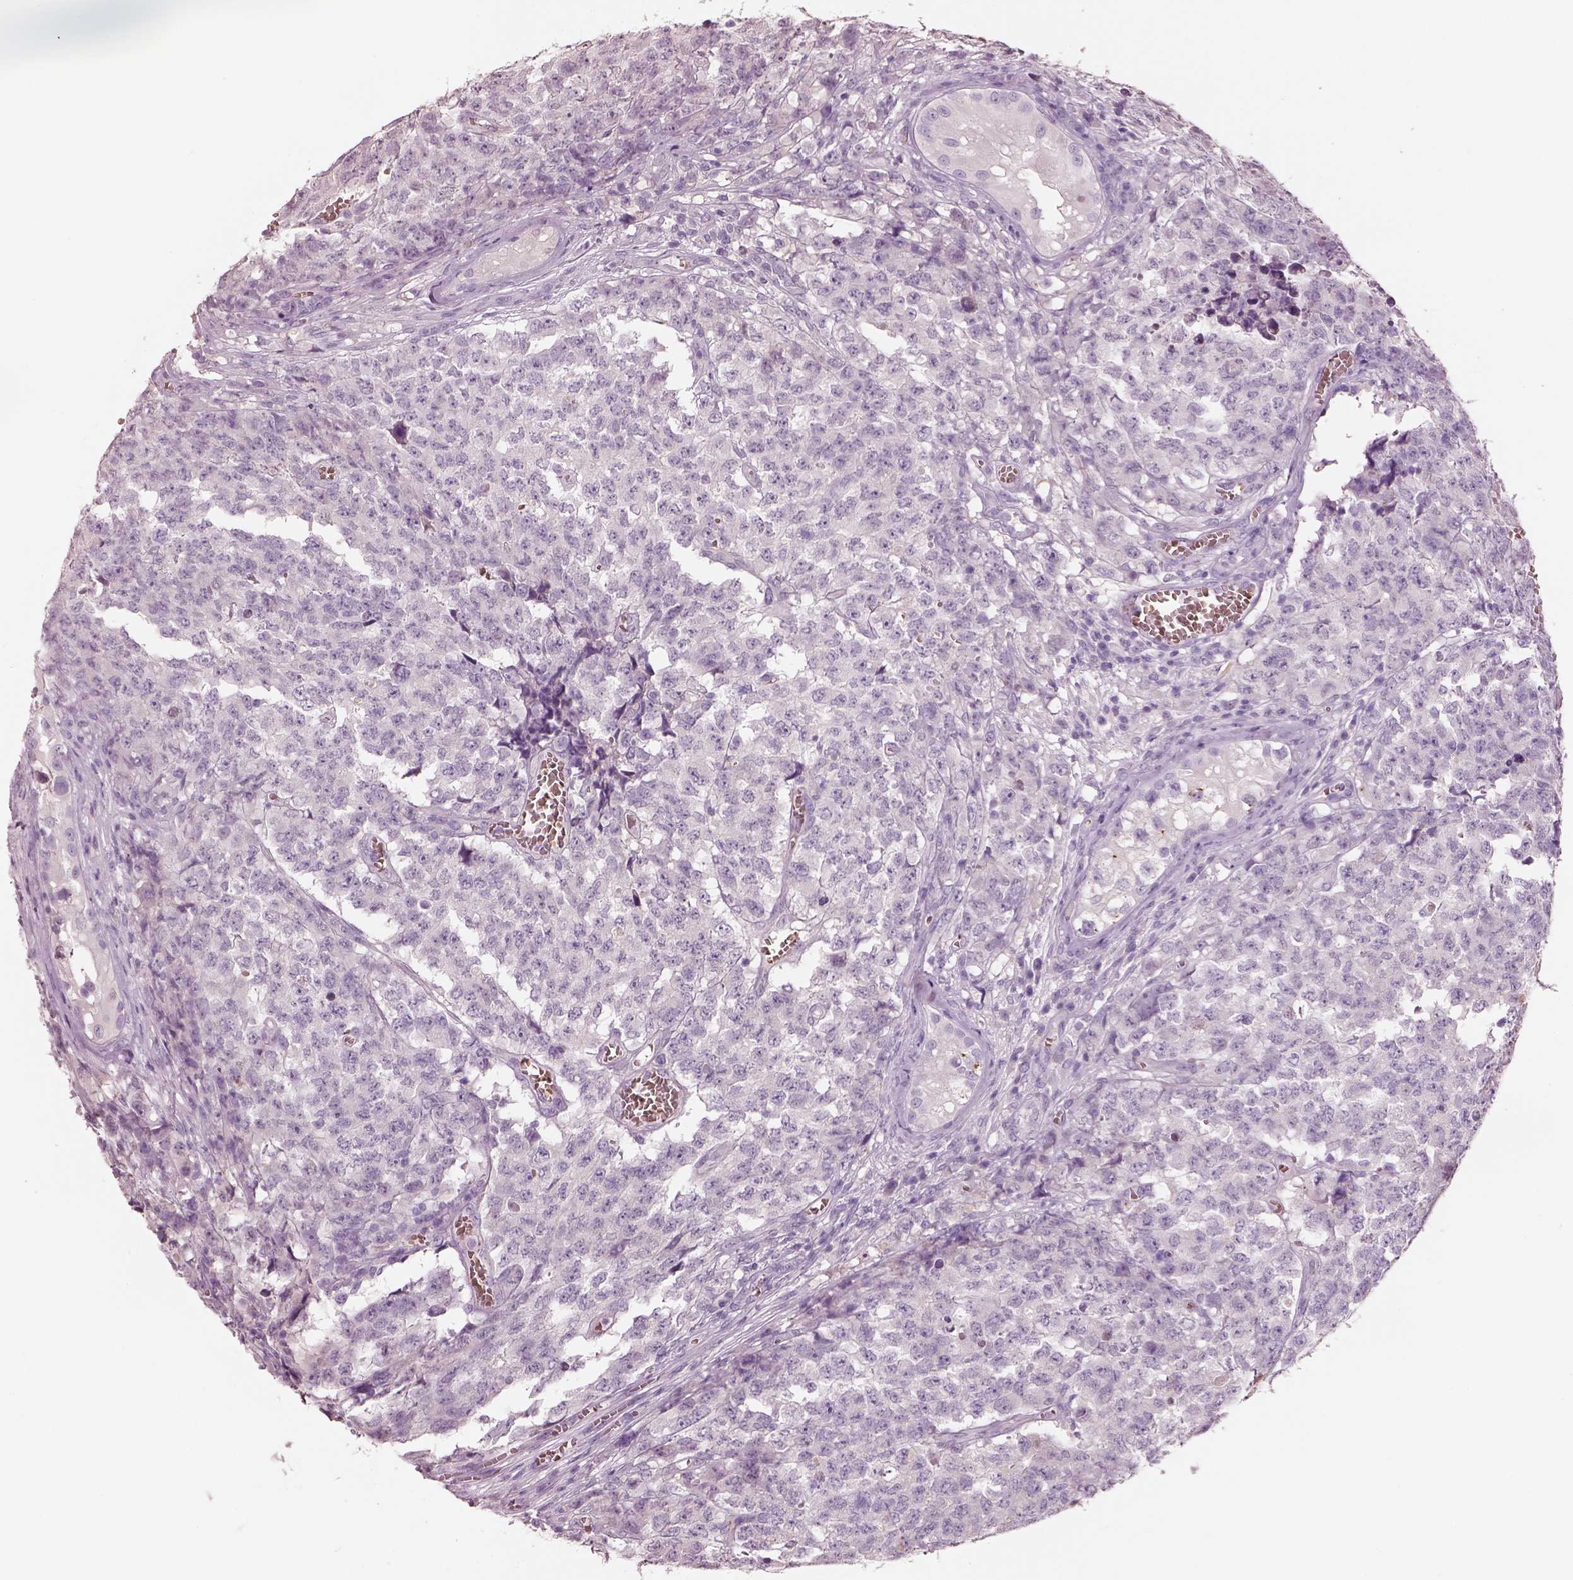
{"staining": {"intensity": "negative", "quantity": "none", "location": "none"}, "tissue": "testis cancer", "cell_type": "Tumor cells", "image_type": "cancer", "snomed": [{"axis": "morphology", "description": "Carcinoma, Embryonal, NOS"}, {"axis": "topography", "description": "Testis"}], "caption": "A micrograph of human testis cancer (embryonal carcinoma) is negative for staining in tumor cells. (DAB (3,3'-diaminobenzidine) immunohistochemistry (IHC) with hematoxylin counter stain).", "gene": "ELSPBP1", "patient": {"sex": "male", "age": 23}}